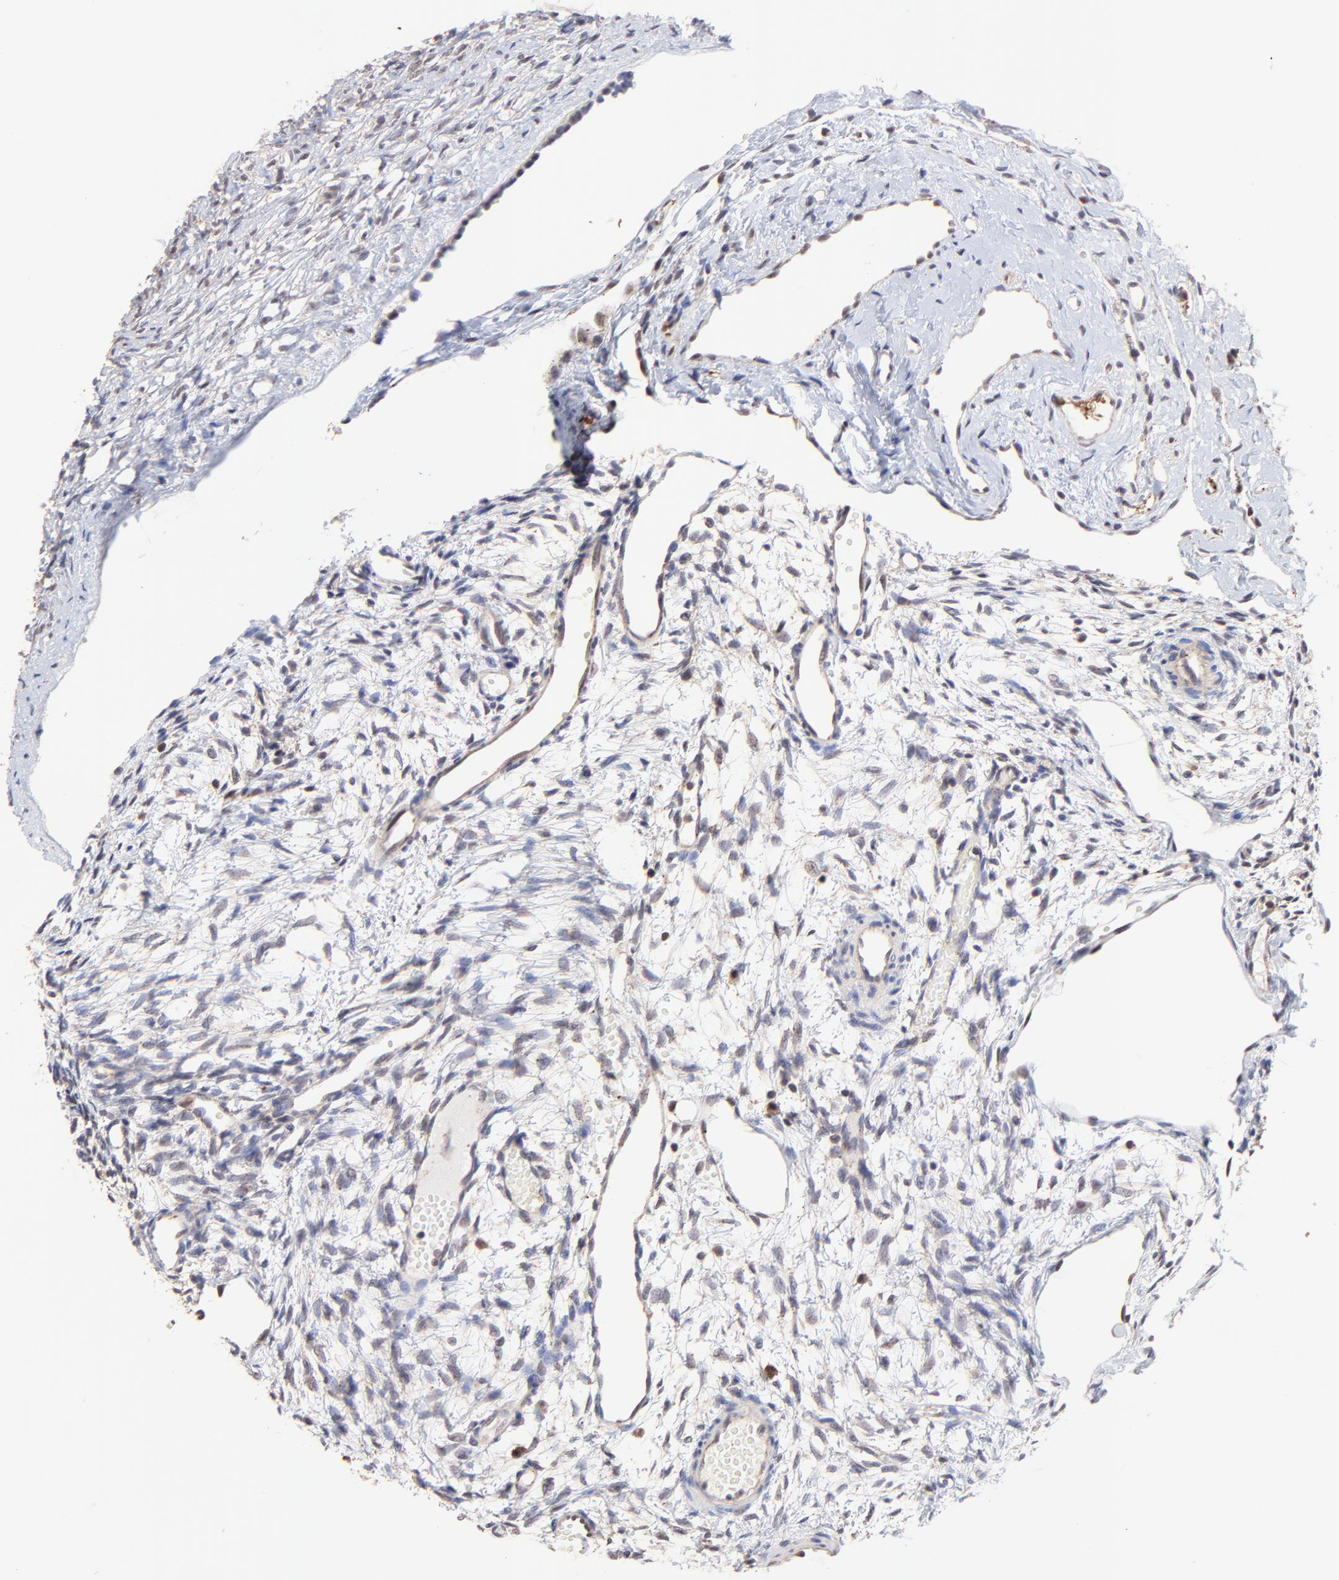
{"staining": {"intensity": "negative", "quantity": "none", "location": "none"}, "tissue": "ovary", "cell_type": "Ovarian stroma cells", "image_type": "normal", "snomed": [{"axis": "morphology", "description": "Normal tissue, NOS"}, {"axis": "topography", "description": "Ovary"}], "caption": "Ovarian stroma cells are negative for brown protein staining in benign ovary. (IHC, brightfield microscopy, high magnification).", "gene": "PSMA6", "patient": {"sex": "female", "age": 35}}